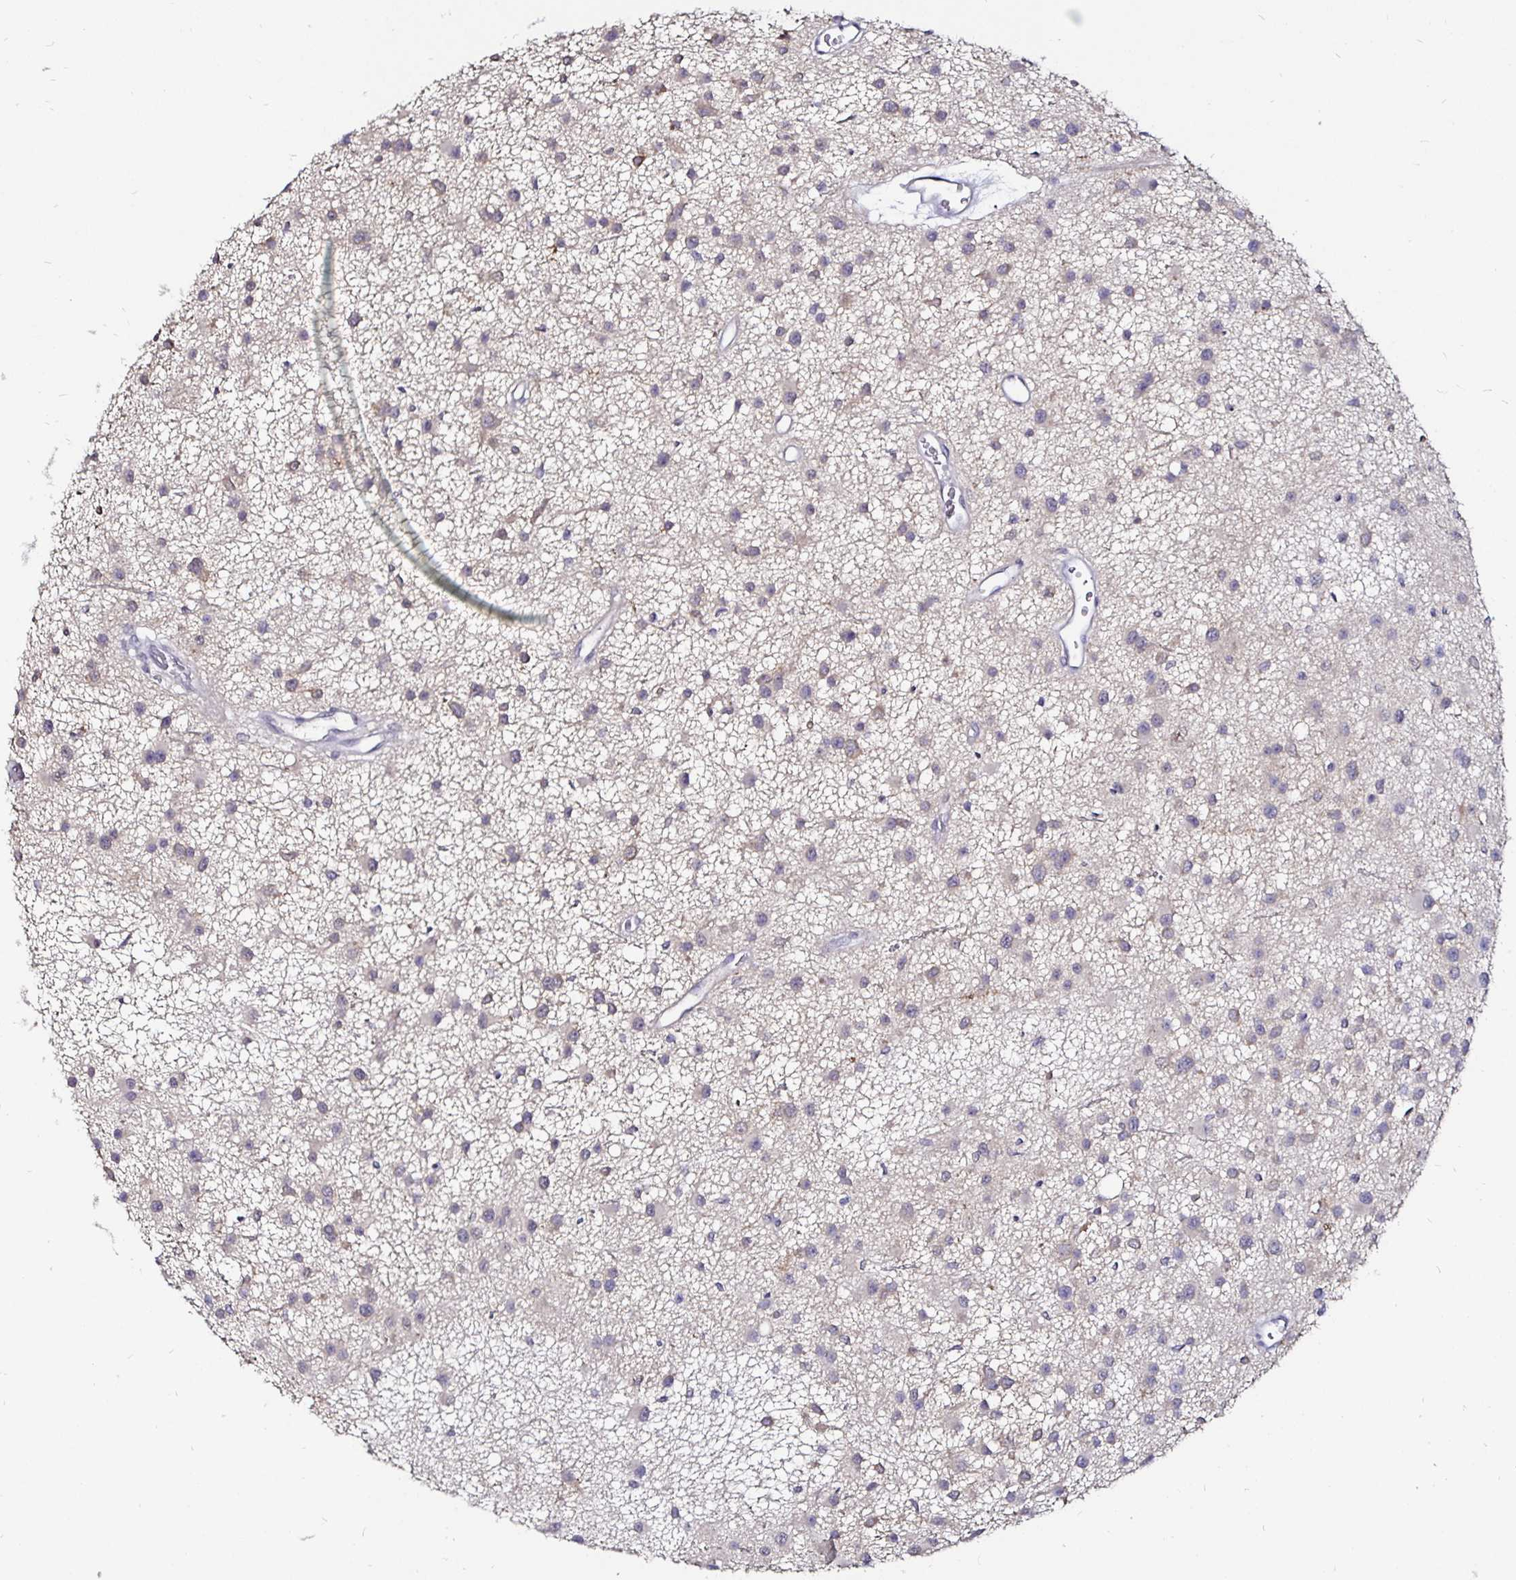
{"staining": {"intensity": "weak", "quantity": "25%-75%", "location": "cytoplasmic/membranous"}, "tissue": "glioma", "cell_type": "Tumor cells", "image_type": "cancer", "snomed": [{"axis": "morphology", "description": "Glioma, malignant, Low grade"}, {"axis": "topography", "description": "Brain"}], "caption": "Tumor cells exhibit low levels of weak cytoplasmic/membranous staining in about 25%-75% of cells in human malignant glioma (low-grade). (brown staining indicates protein expression, while blue staining denotes nuclei).", "gene": "FAIM2", "patient": {"sex": "male", "age": 43}}